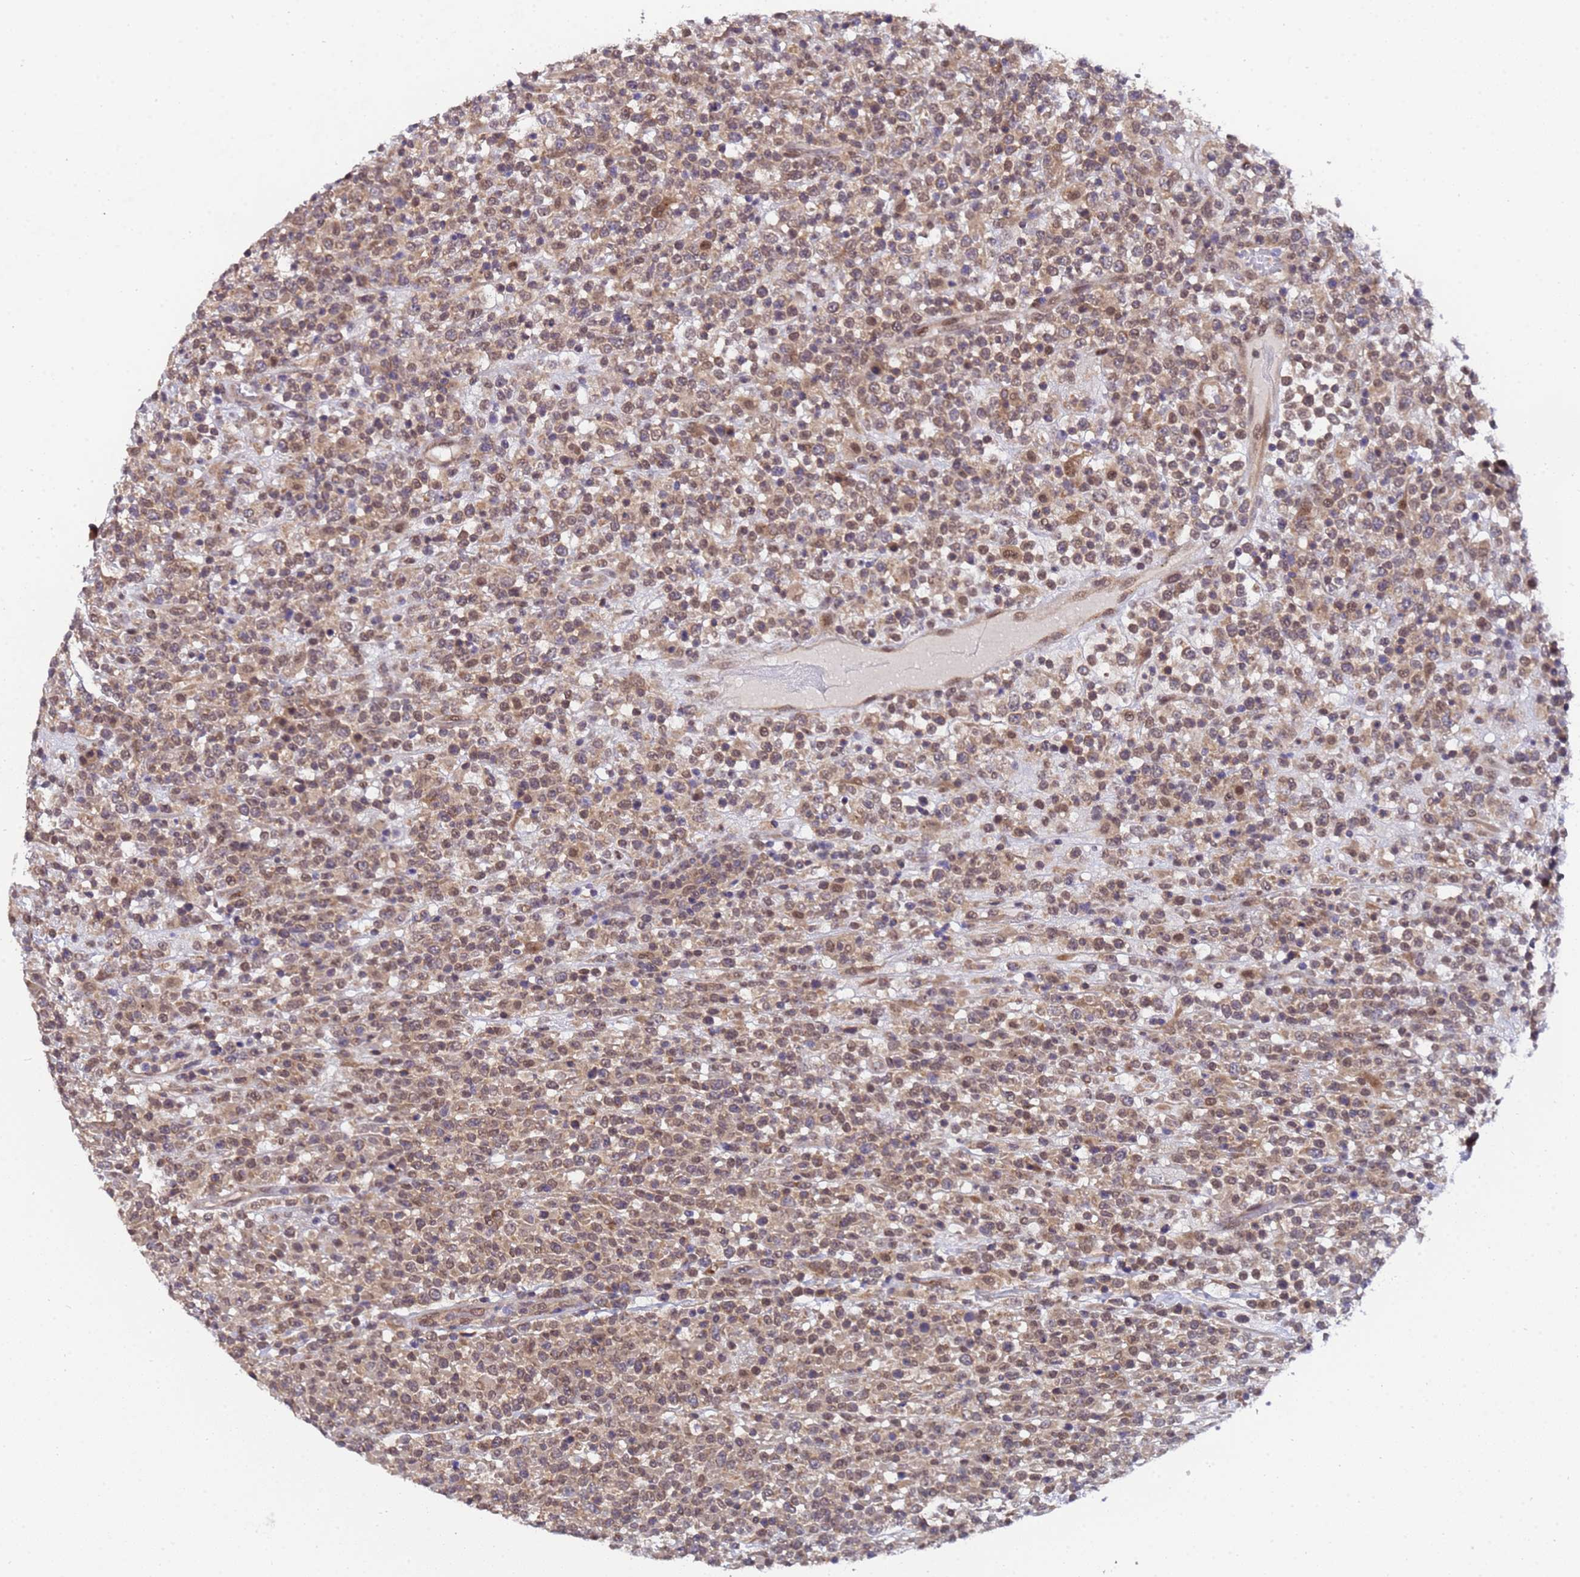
{"staining": {"intensity": "moderate", "quantity": "25%-75%", "location": "cytoplasmic/membranous,nuclear"}, "tissue": "lymphoma", "cell_type": "Tumor cells", "image_type": "cancer", "snomed": [{"axis": "morphology", "description": "Malignant lymphoma, non-Hodgkin's type, High grade"}, {"axis": "topography", "description": "Colon"}], "caption": "Human high-grade malignant lymphoma, non-Hodgkin's type stained with a protein marker demonstrates moderate staining in tumor cells.", "gene": "ANAPC13", "patient": {"sex": "female", "age": 53}}